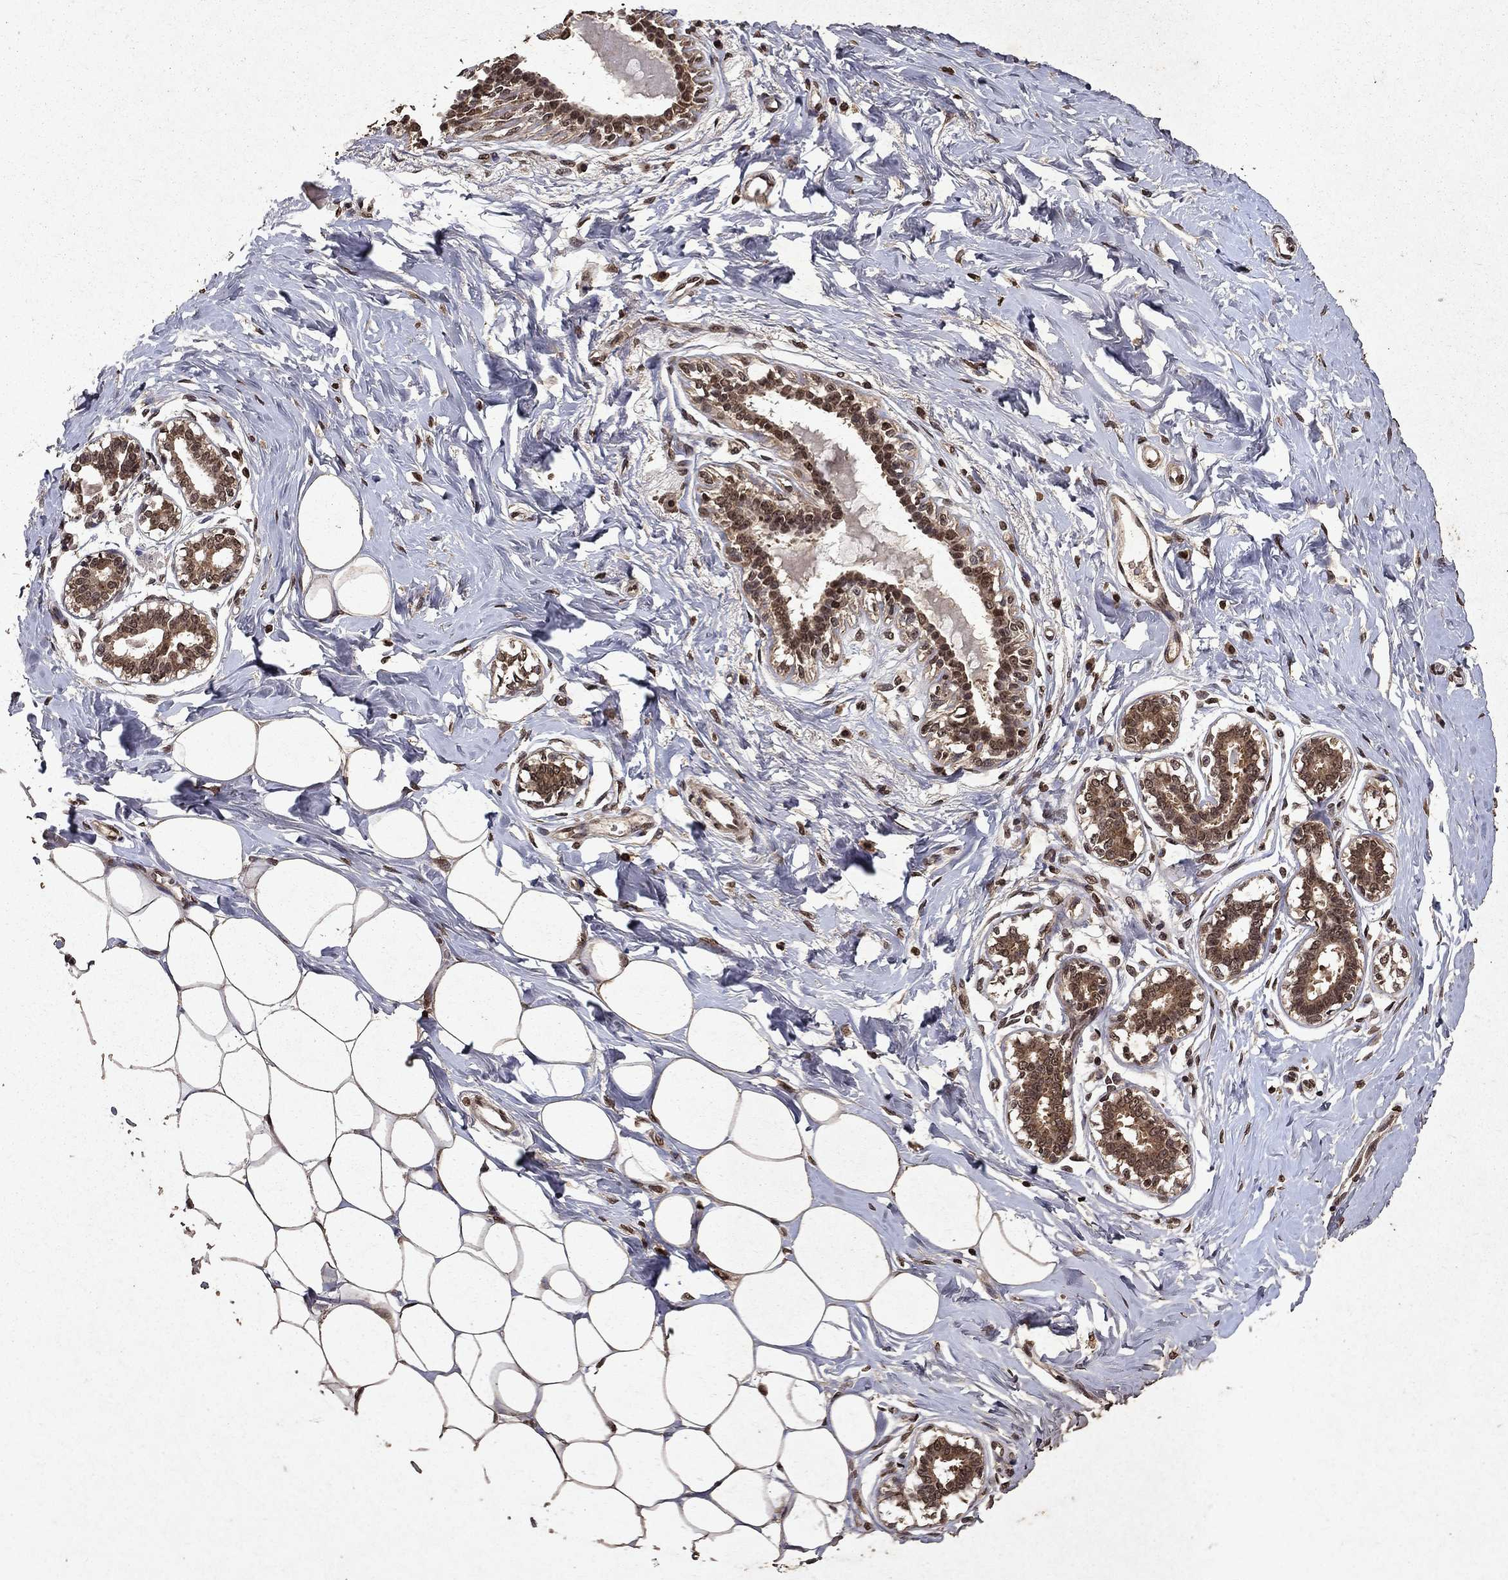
{"staining": {"intensity": "weak", "quantity": "<25%", "location": "nuclear"}, "tissue": "breast", "cell_type": "Adipocytes", "image_type": "normal", "snomed": [{"axis": "morphology", "description": "Normal tissue, NOS"}, {"axis": "morphology", "description": "Lobular carcinoma, in situ"}, {"axis": "topography", "description": "Breast"}], "caption": "Immunohistochemistry (IHC) of normal breast displays no positivity in adipocytes.", "gene": "PIN4", "patient": {"sex": "female", "age": 35}}